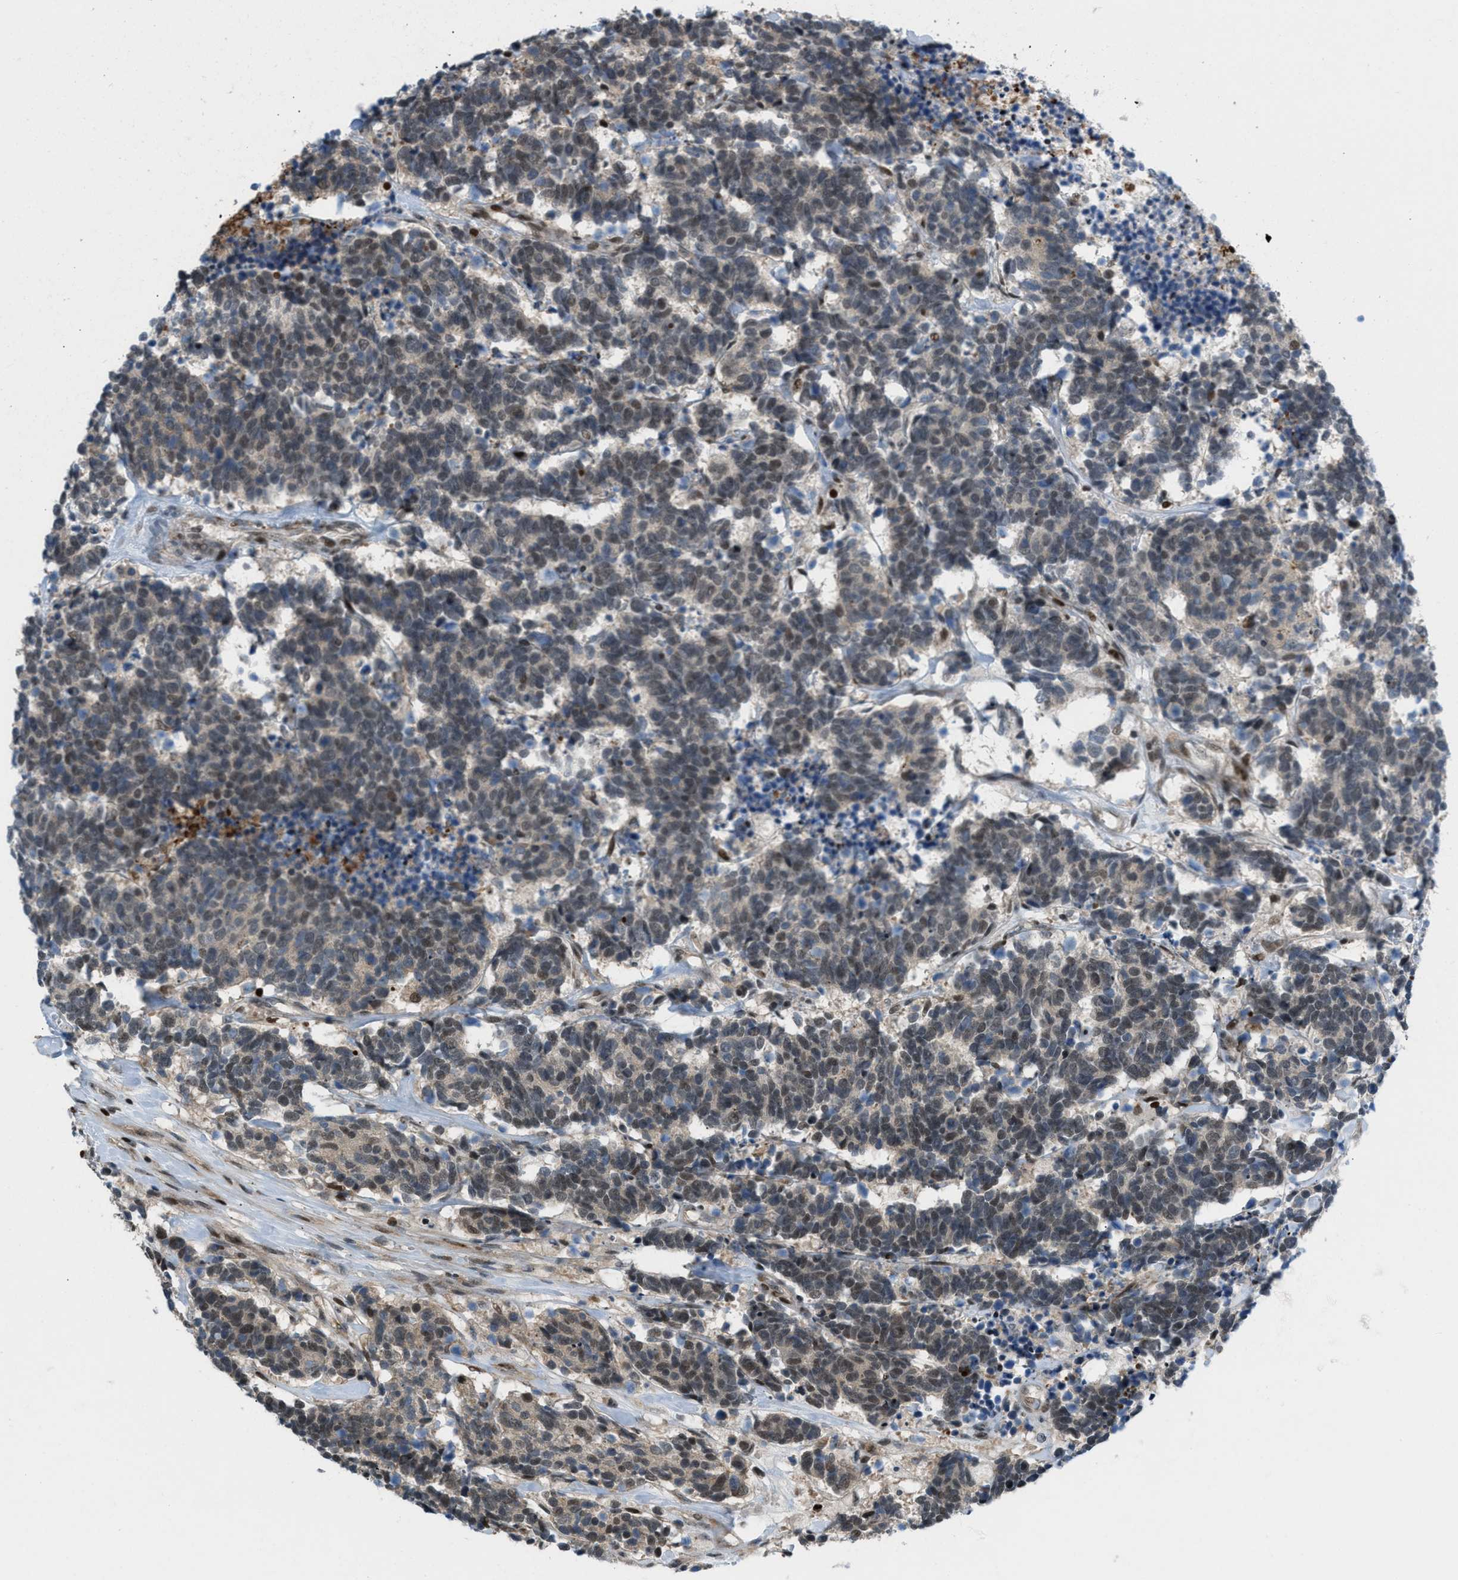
{"staining": {"intensity": "weak", "quantity": ">75%", "location": "nuclear"}, "tissue": "carcinoid", "cell_type": "Tumor cells", "image_type": "cancer", "snomed": [{"axis": "morphology", "description": "Carcinoma, NOS"}, {"axis": "morphology", "description": "Carcinoid, malignant, NOS"}, {"axis": "topography", "description": "Urinary bladder"}], "caption": "Protein staining displays weak nuclear staining in about >75% of tumor cells in carcinoma. Immunohistochemistry (ihc) stains the protein of interest in brown and the nuclei are stained blue.", "gene": "ZNF276", "patient": {"sex": "male", "age": 57}}